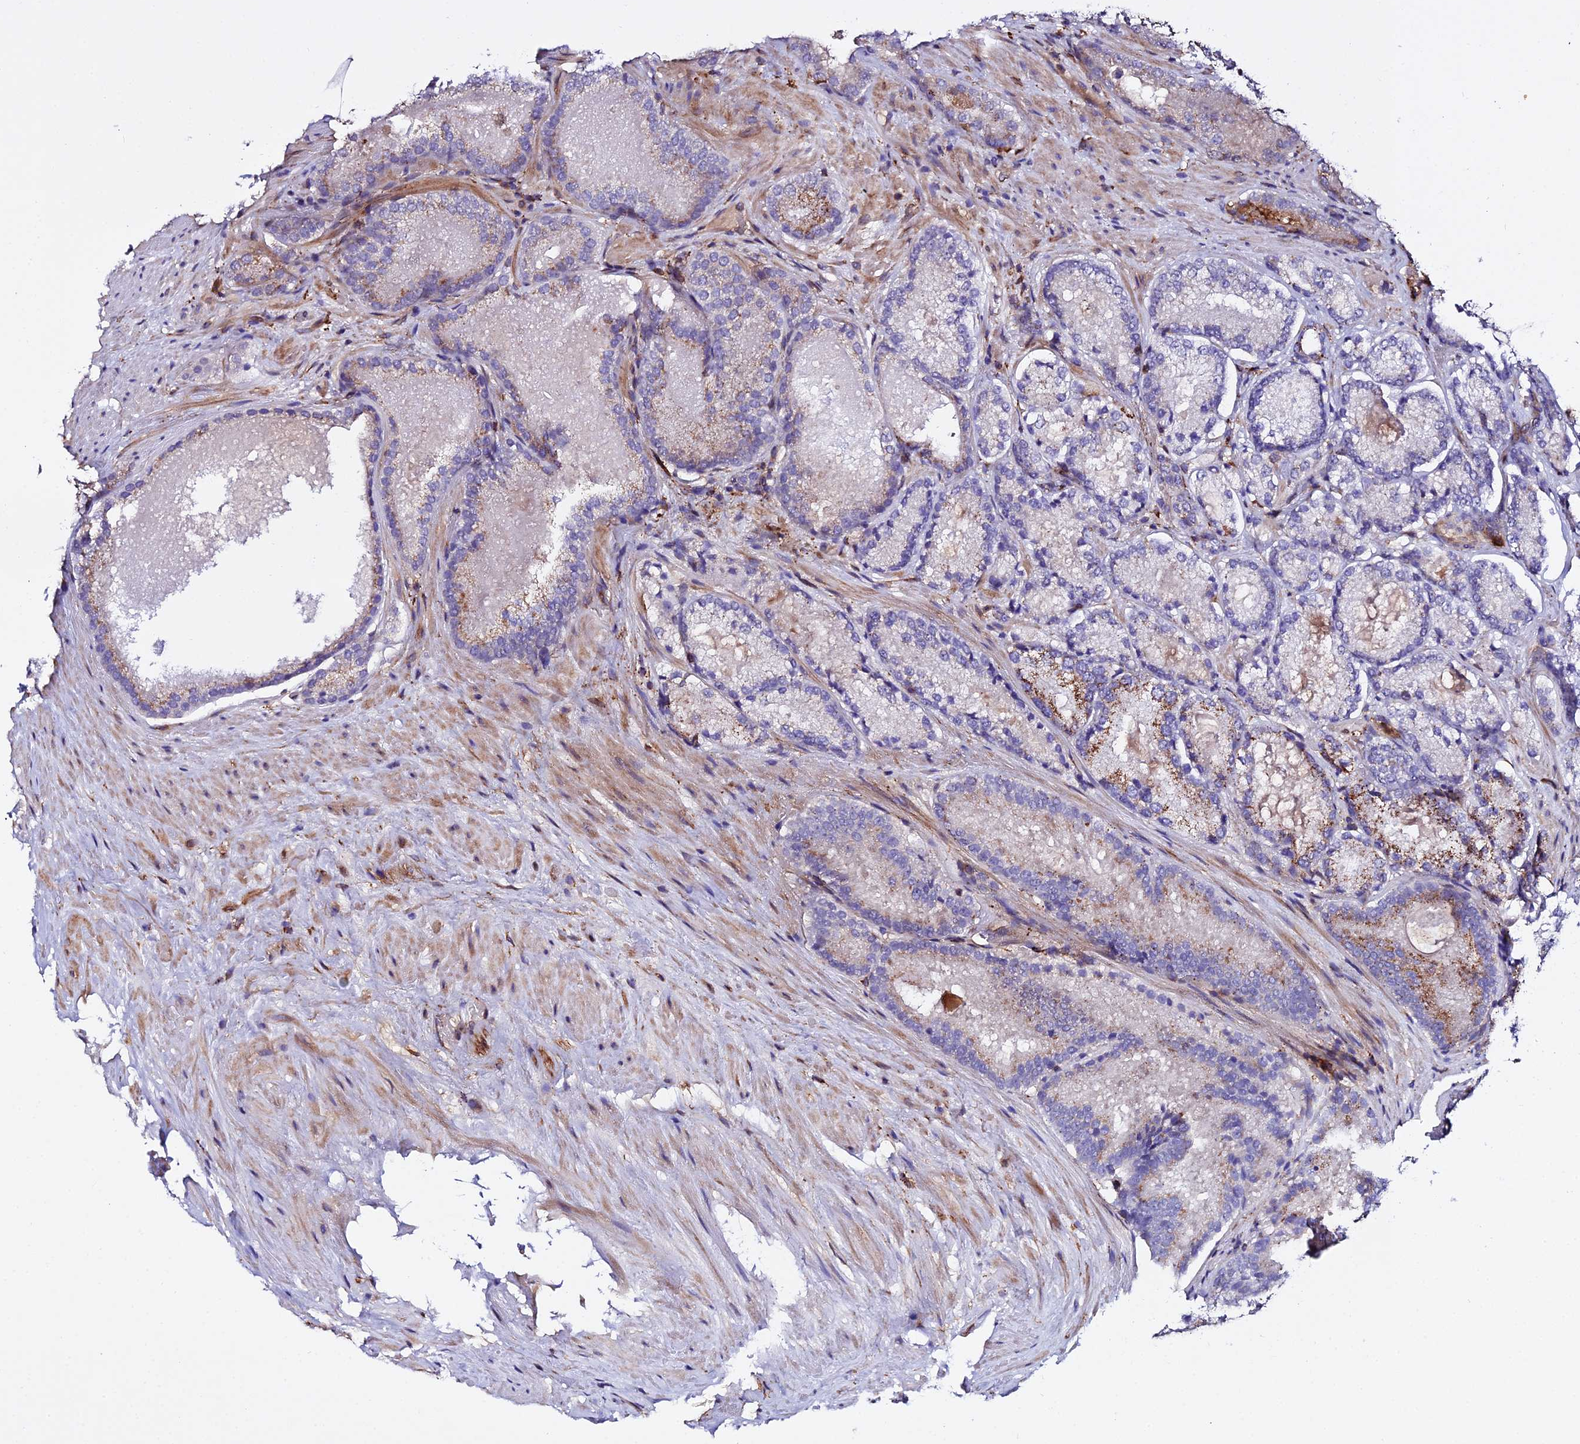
{"staining": {"intensity": "moderate", "quantity": "<25%", "location": "cytoplasmic/membranous"}, "tissue": "prostate cancer", "cell_type": "Tumor cells", "image_type": "cancer", "snomed": [{"axis": "morphology", "description": "Adenocarcinoma, Low grade"}, {"axis": "topography", "description": "Prostate"}], "caption": "This is an image of immunohistochemistry staining of prostate low-grade adenocarcinoma, which shows moderate staining in the cytoplasmic/membranous of tumor cells.", "gene": "TRPV2", "patient": {"sex": "male", "age": 74}}